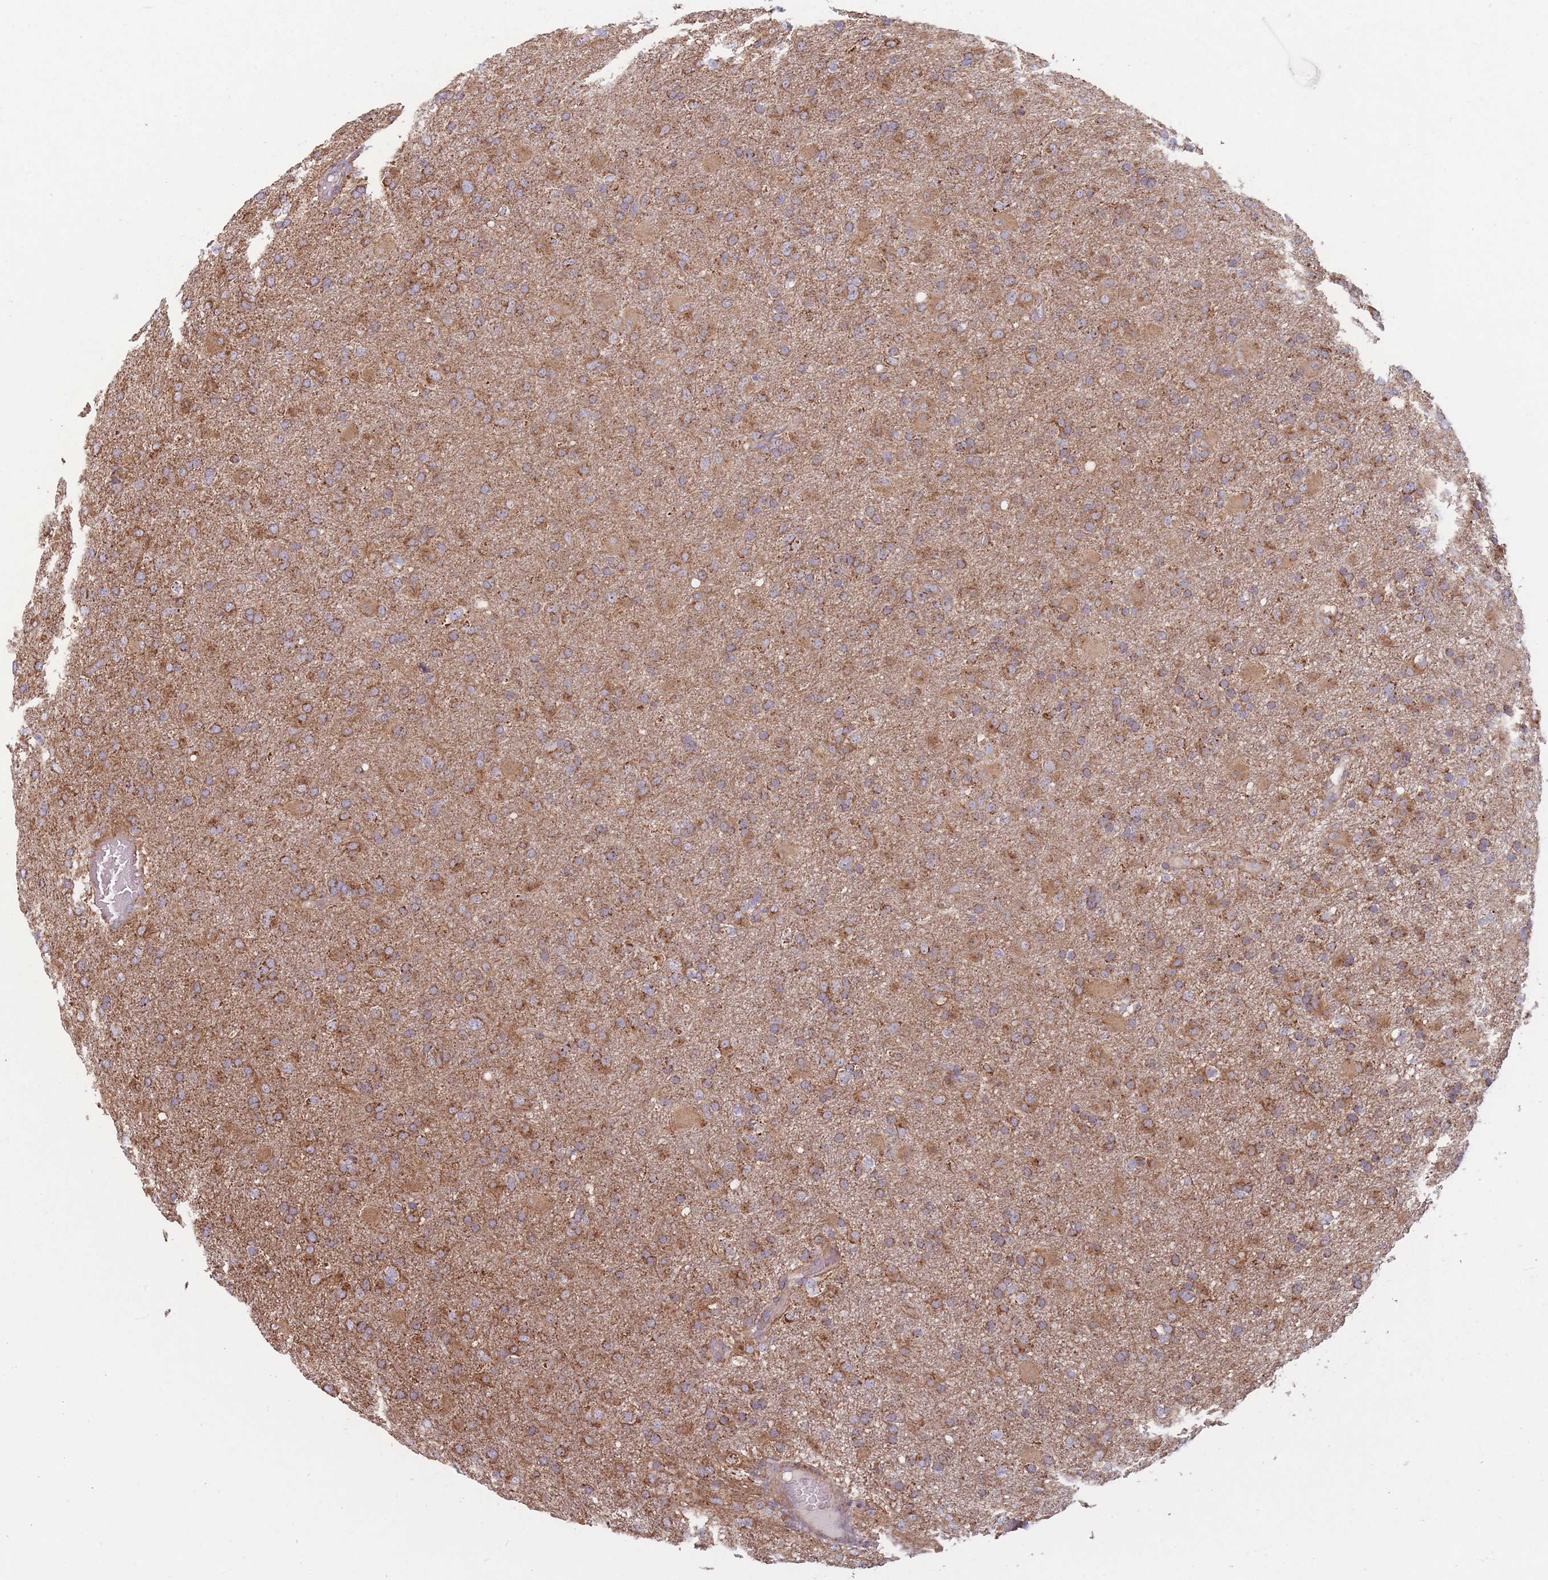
{"staining": {"intensity": "moderate", "quantity": ">75%", "location": "cytoplasmic/membranous"}, "tissue": "glioma", "cell_type": "Tumor cells", "image_type": "cancer", "snomed": [{"axis": "morphology", "description": "Glioma, malignant, Low grade"}, {"axis": "topography", "description": "Brain"}], "caption": "Immunohistochemistry (IHC) of human low-grade glioma (malignant) displays medium levels of moderate cytoplasmic/membranous expression in approximately >75% of tumor cells. (brown staining indicates protein expression, while blue staining denotes nuclei).", "gene": "KIF16B", "patient": {"sex": "male", "age": 65}}